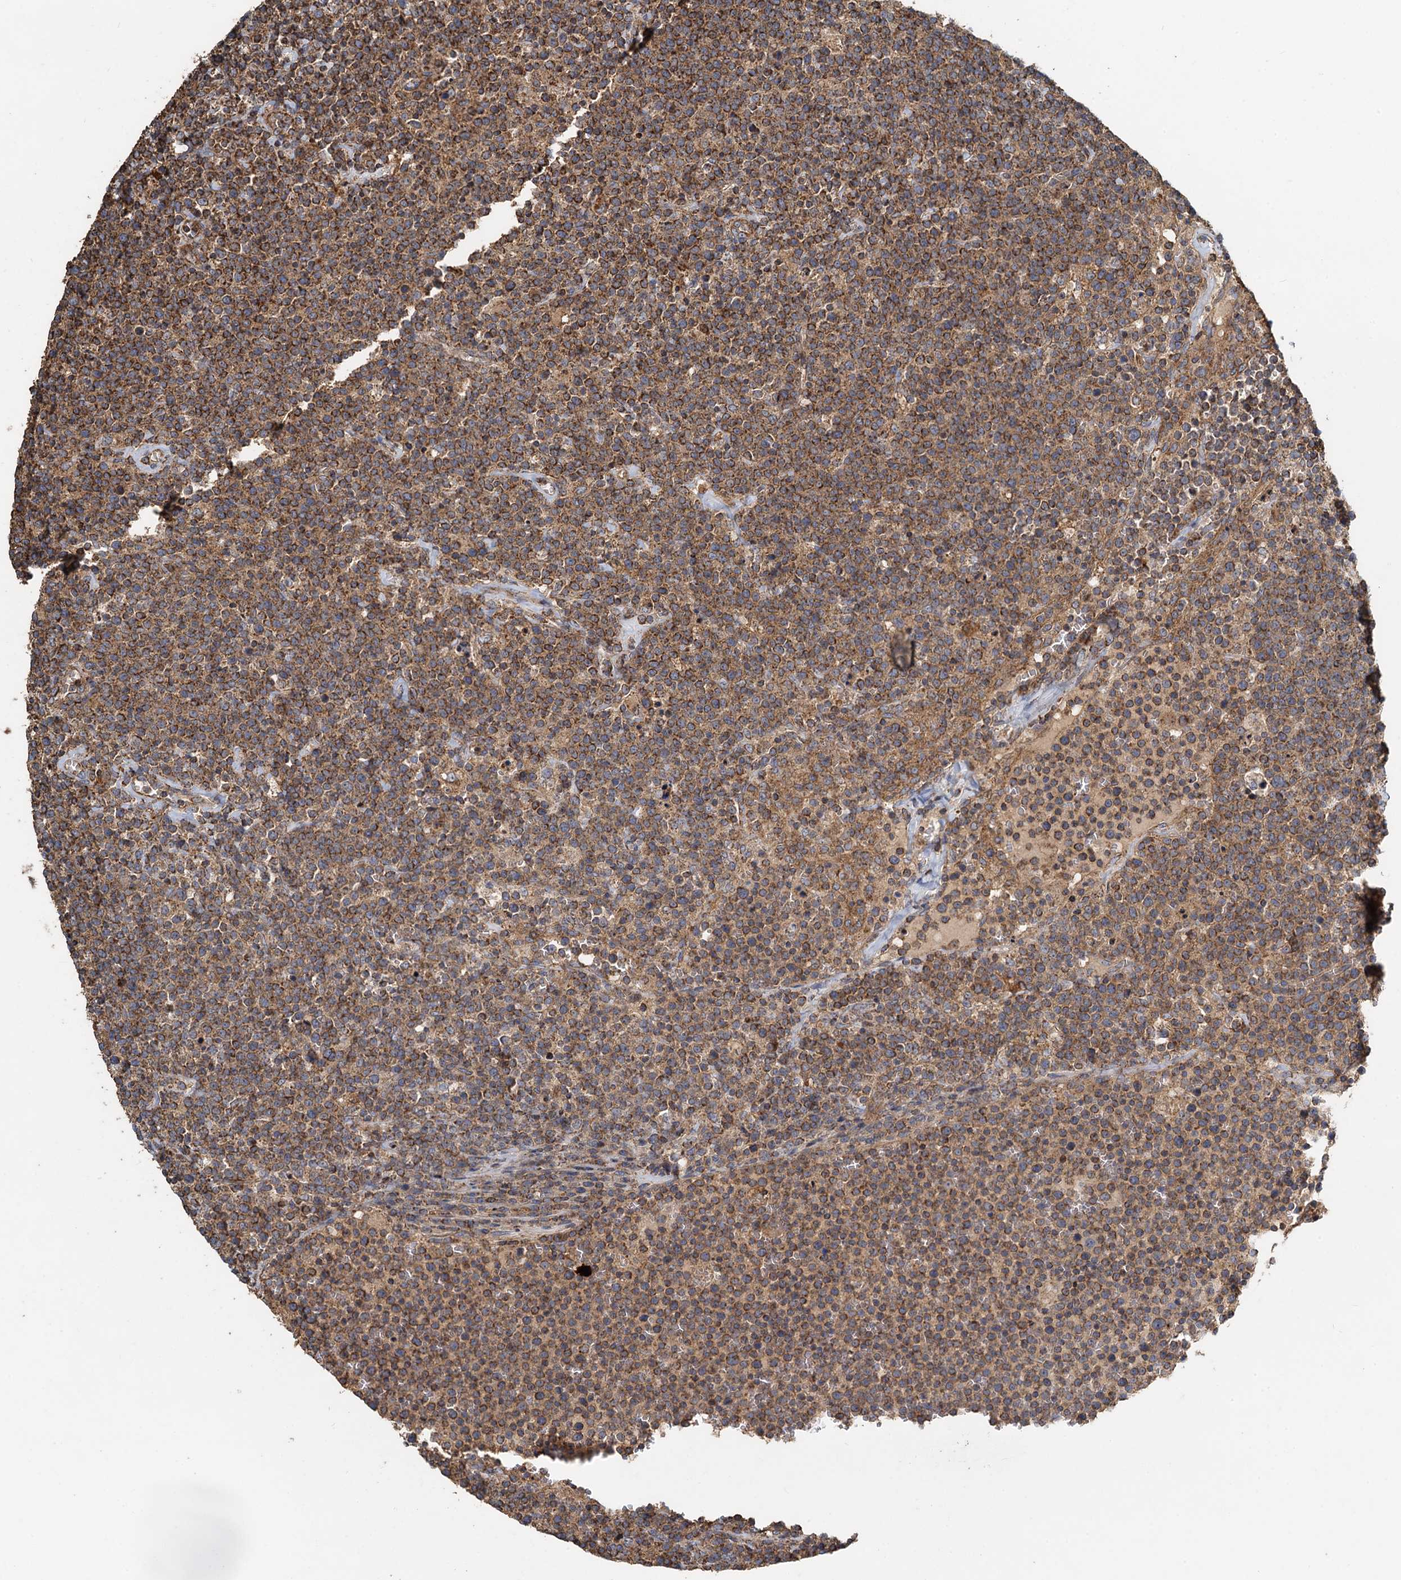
{"staining": {"intensity": "moderate", "quantity": ">75%", "location": "cytoplasmic/membranous"}, "tissue": "lymphoma", "cell_type": "Tumor cells", "image_type": "cancer", "snomed": [{"axis": "morphology", "description": "Malignant lymphoma, non-Hodgkin's type, High grade"}, {"axis": "topography", "description": "Lymph node"}], "caption": "Protein expression analysis of malignant lymphoma, non-Hodgkin's type (high-grade) displays moderate cytoplasmic/membranous positivity in about >75% of tumor cells.", "gene": "SDS", "patient": {"sex": "male", "age": 61}}